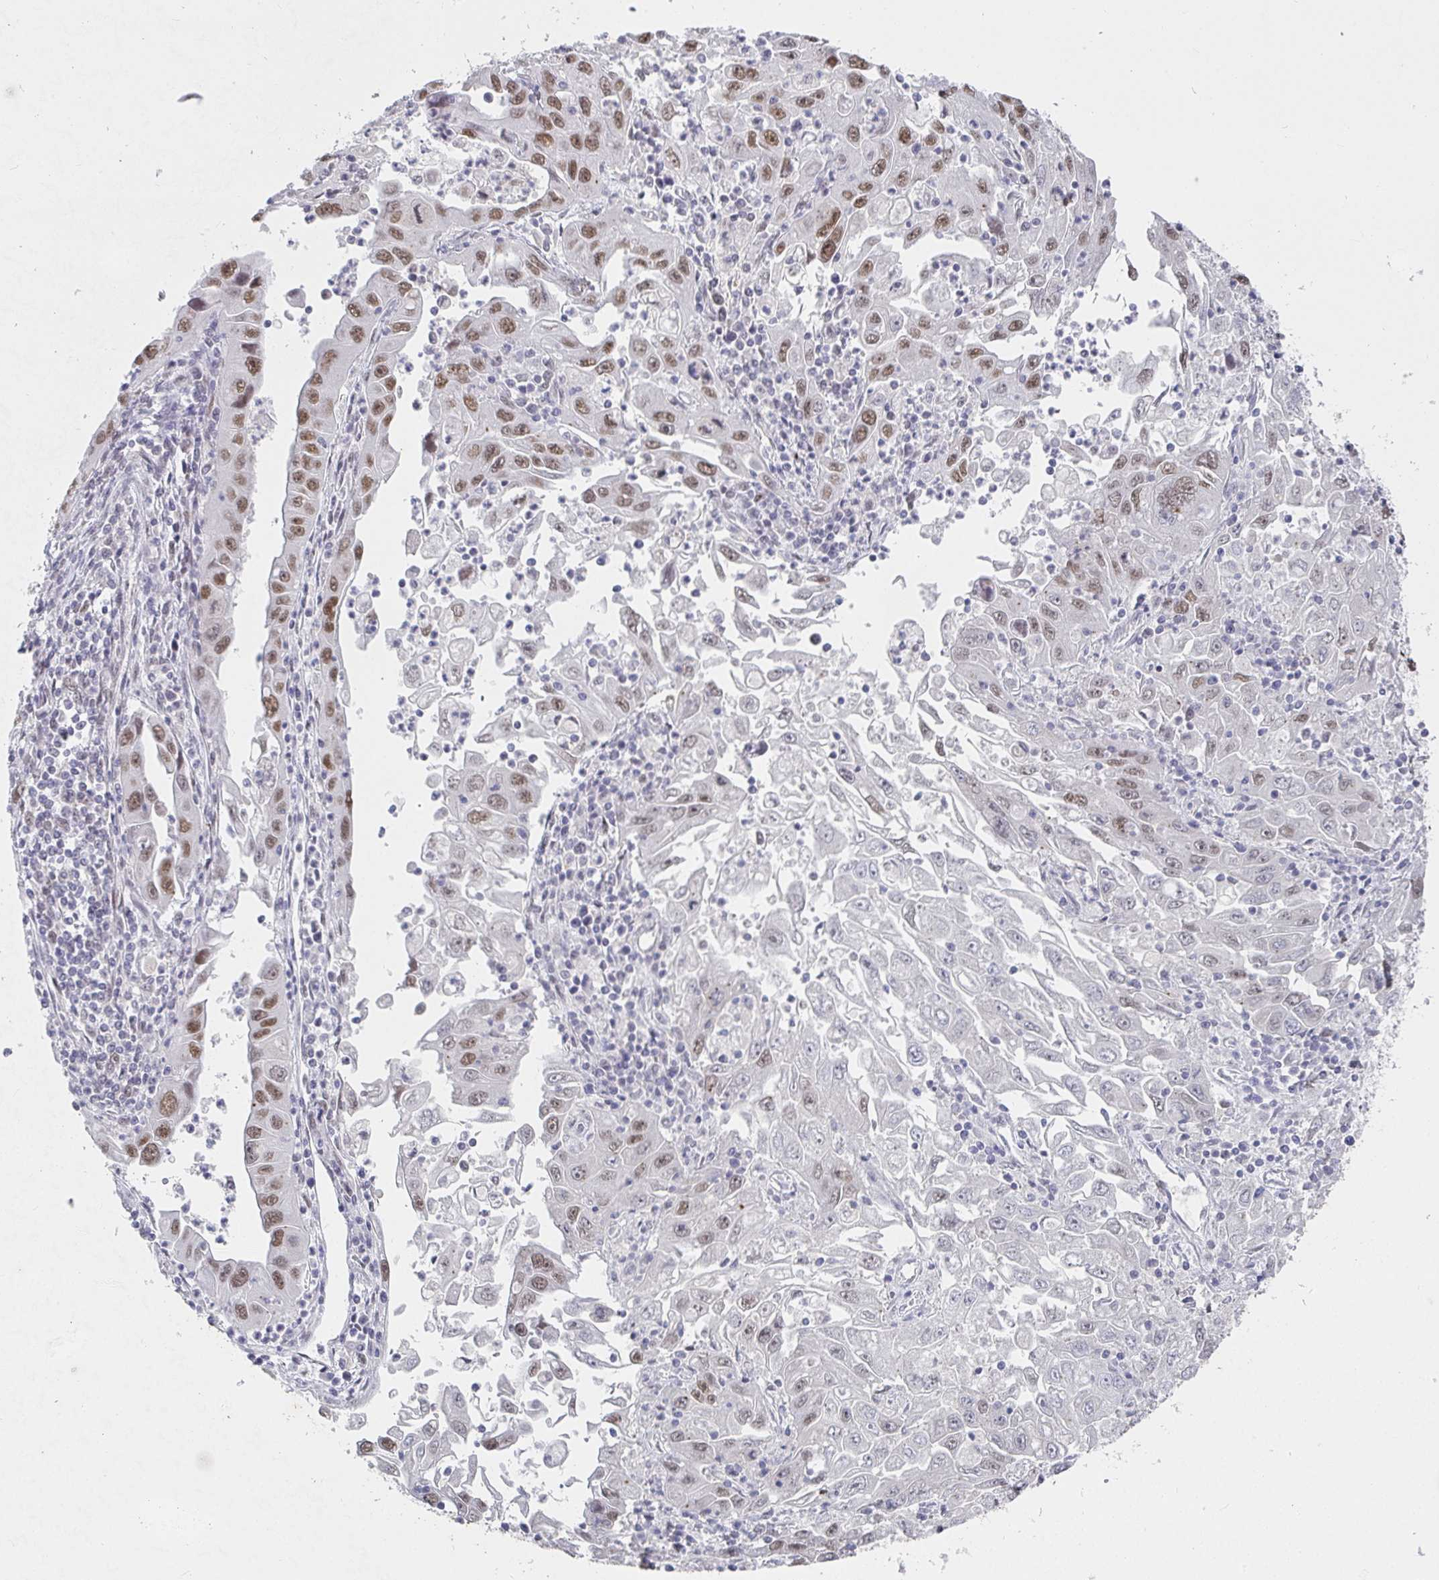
{"staining": {"intensity": "moderate", "quantity": "25%-75%", "location": "nuclear"}, "tissue": "endometrial cancer", "cell_type": "Tumor cells", "image_type": "cancer", "snomed": [{"axis": "morphology", "description": "Adenocarcinoma, NOS"}, {"axis": "topography", "description": "Uterus"}], "caption": "Protein expression analysis of human endometrial adenocarcinoma reveals moderate nuclear staining in approximately 25%-75% of tumor cells.", "gene": "RCOR1", "patient": {"sex": "female", "age": 62}}